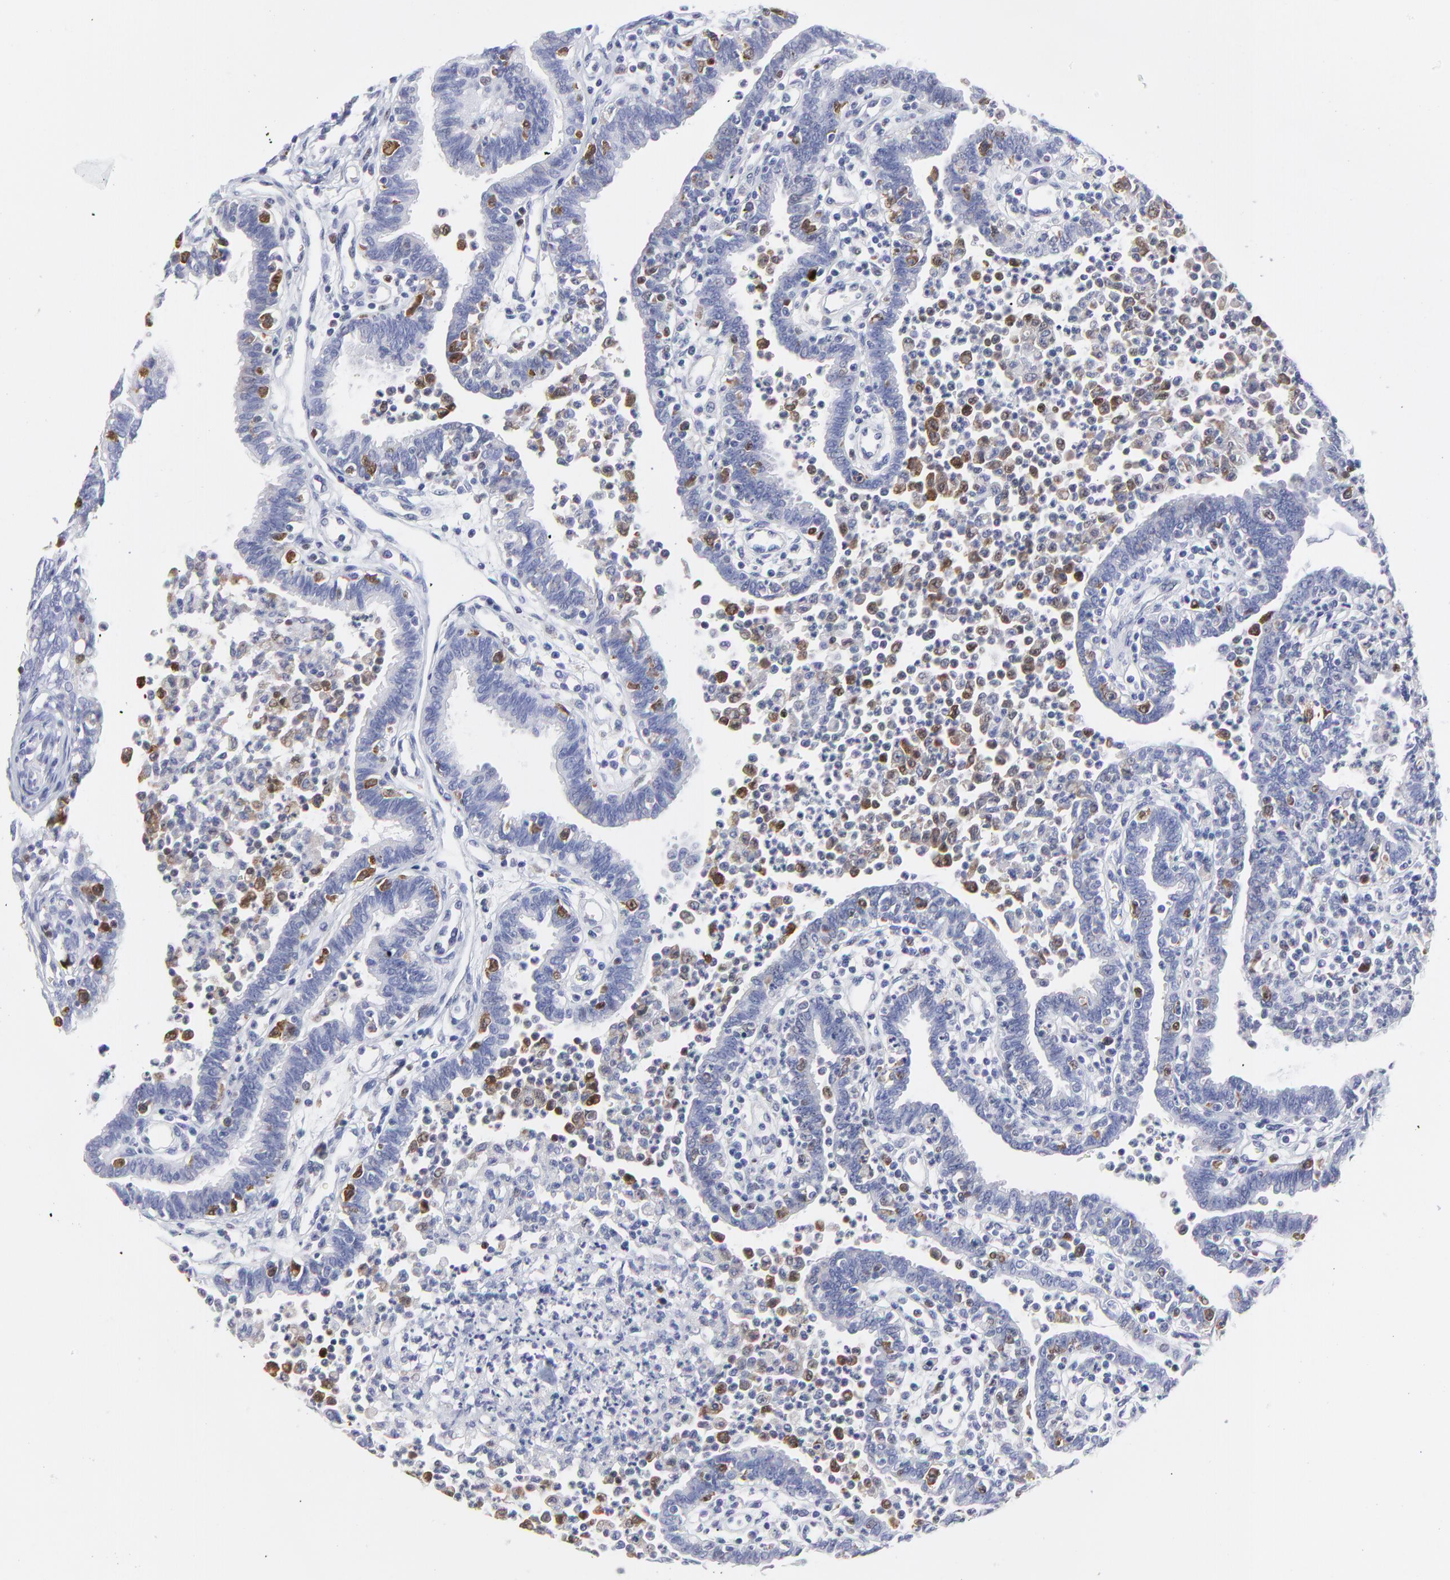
{"staining": {"intensity": "negative", "quantity": "none", "location": "none"}, "tissue": "fallopian tube", "cell_type": "Glandular cells", "image_type": "normal", "snomed": [{"axis": "morphology", "description": "Normal tissue, NOS"}, {"axis": "topography", "description": "Fallopian tube"}], "caption": "The immunohistochemistry image has no significant positivity in glandular cells of fallopian tube. (Immunohistochemistry (ihc), brightfield microscopy, high magnification).", "gene": "NCAPH", "patient": {"sex": "female", "age": 36}}